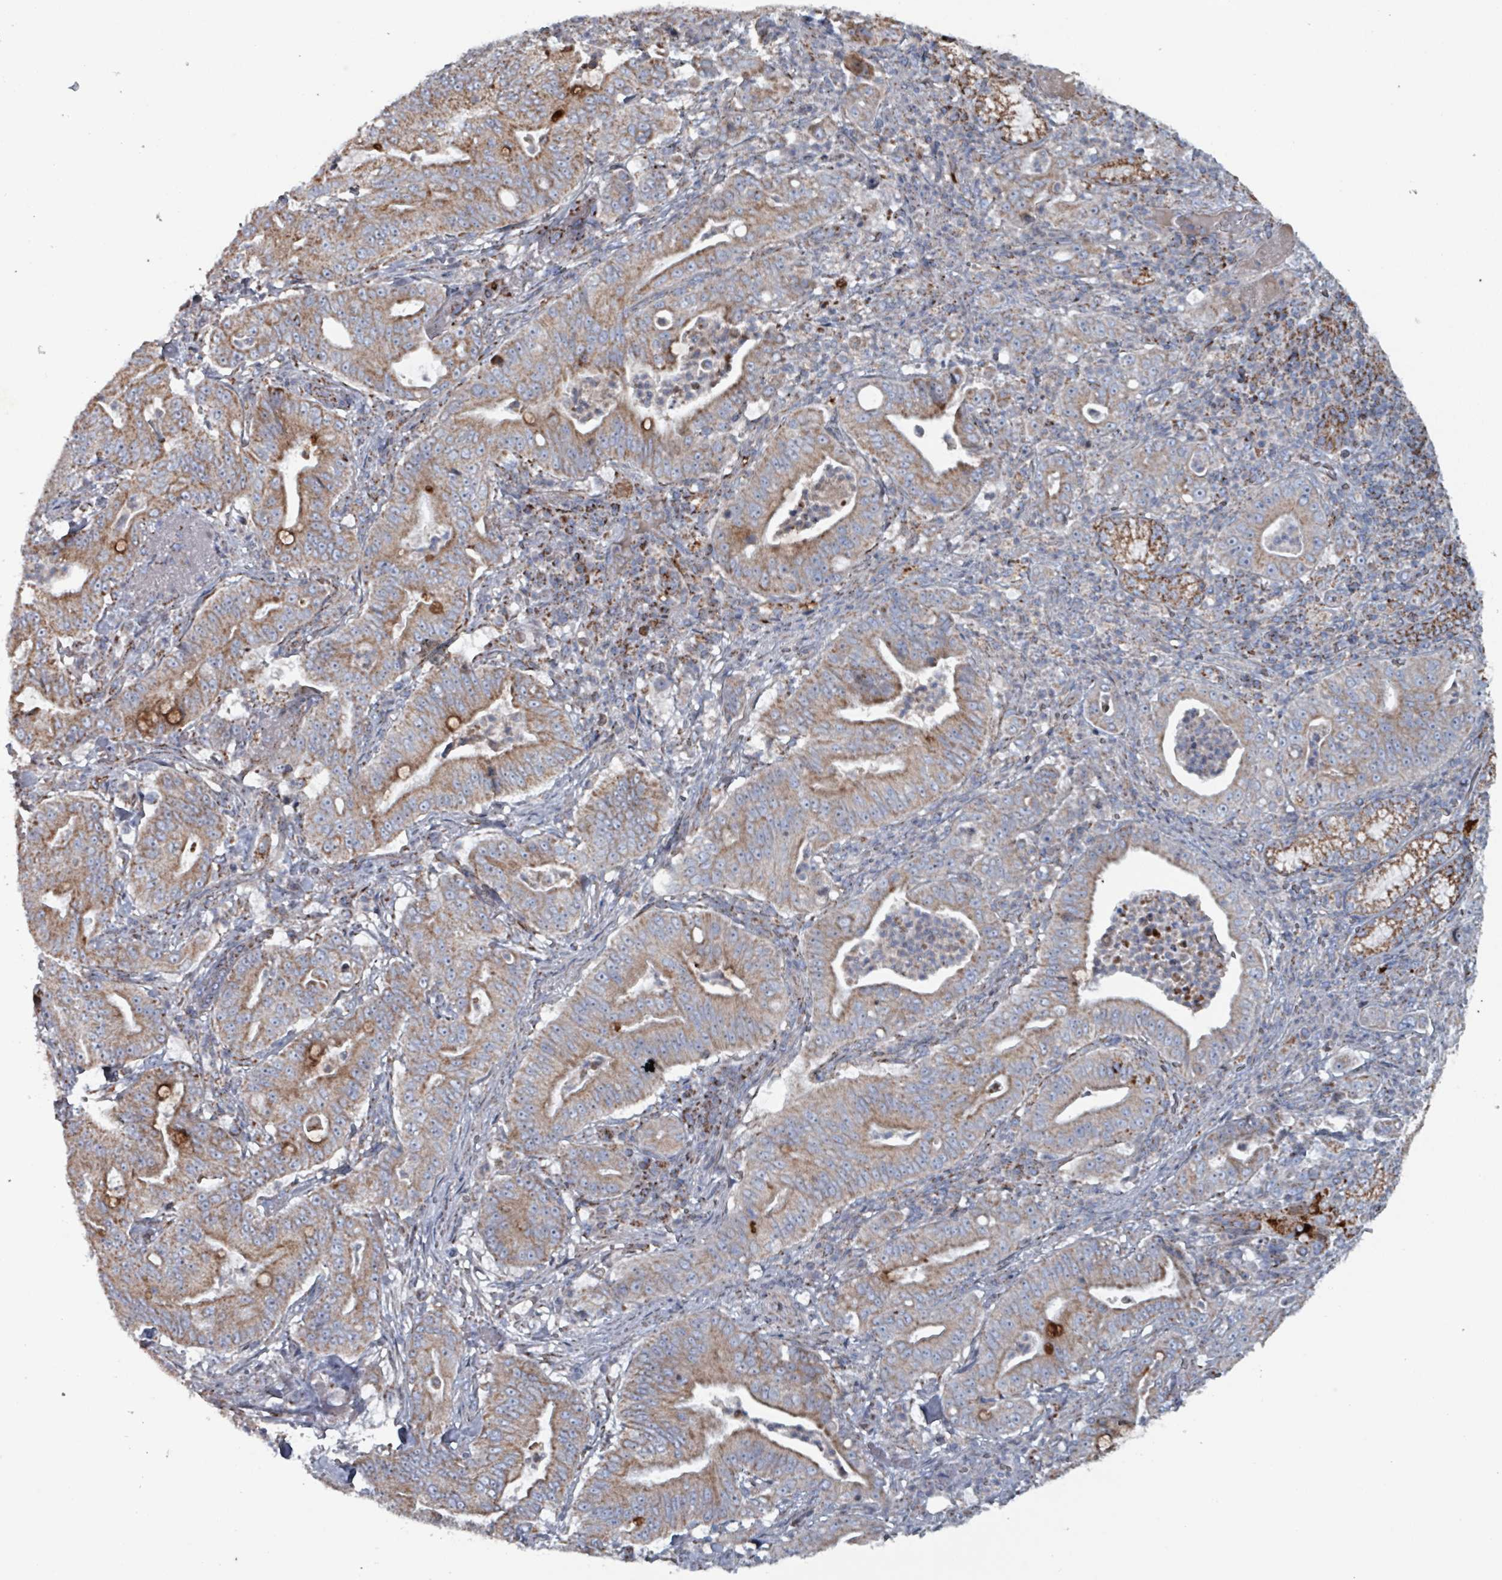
{"staining": {"intensity": "moderate", "quantity": ">75%", "location": "cytoplasmic/membranous"}, "tissue": "pancreatic cancer", "cell_type": "Tumor cells", "image_type": "cancer", "snomed": [{"axis": "morphology", "description": "Adenocarcinoma, NOS"}, {"axis": "topography", "description": "Pancreas"}], "caption": "This image demonstrates pancreatic adenocarcinoma stained with IHC to label a protein in brown. The cytoplasmic/membranous of tumor cells show moderate positivity for the protein. Nuclei are counter-stained blue.", "gene": "ABHD18", "patient": {"sex": "male", "age": 71}}